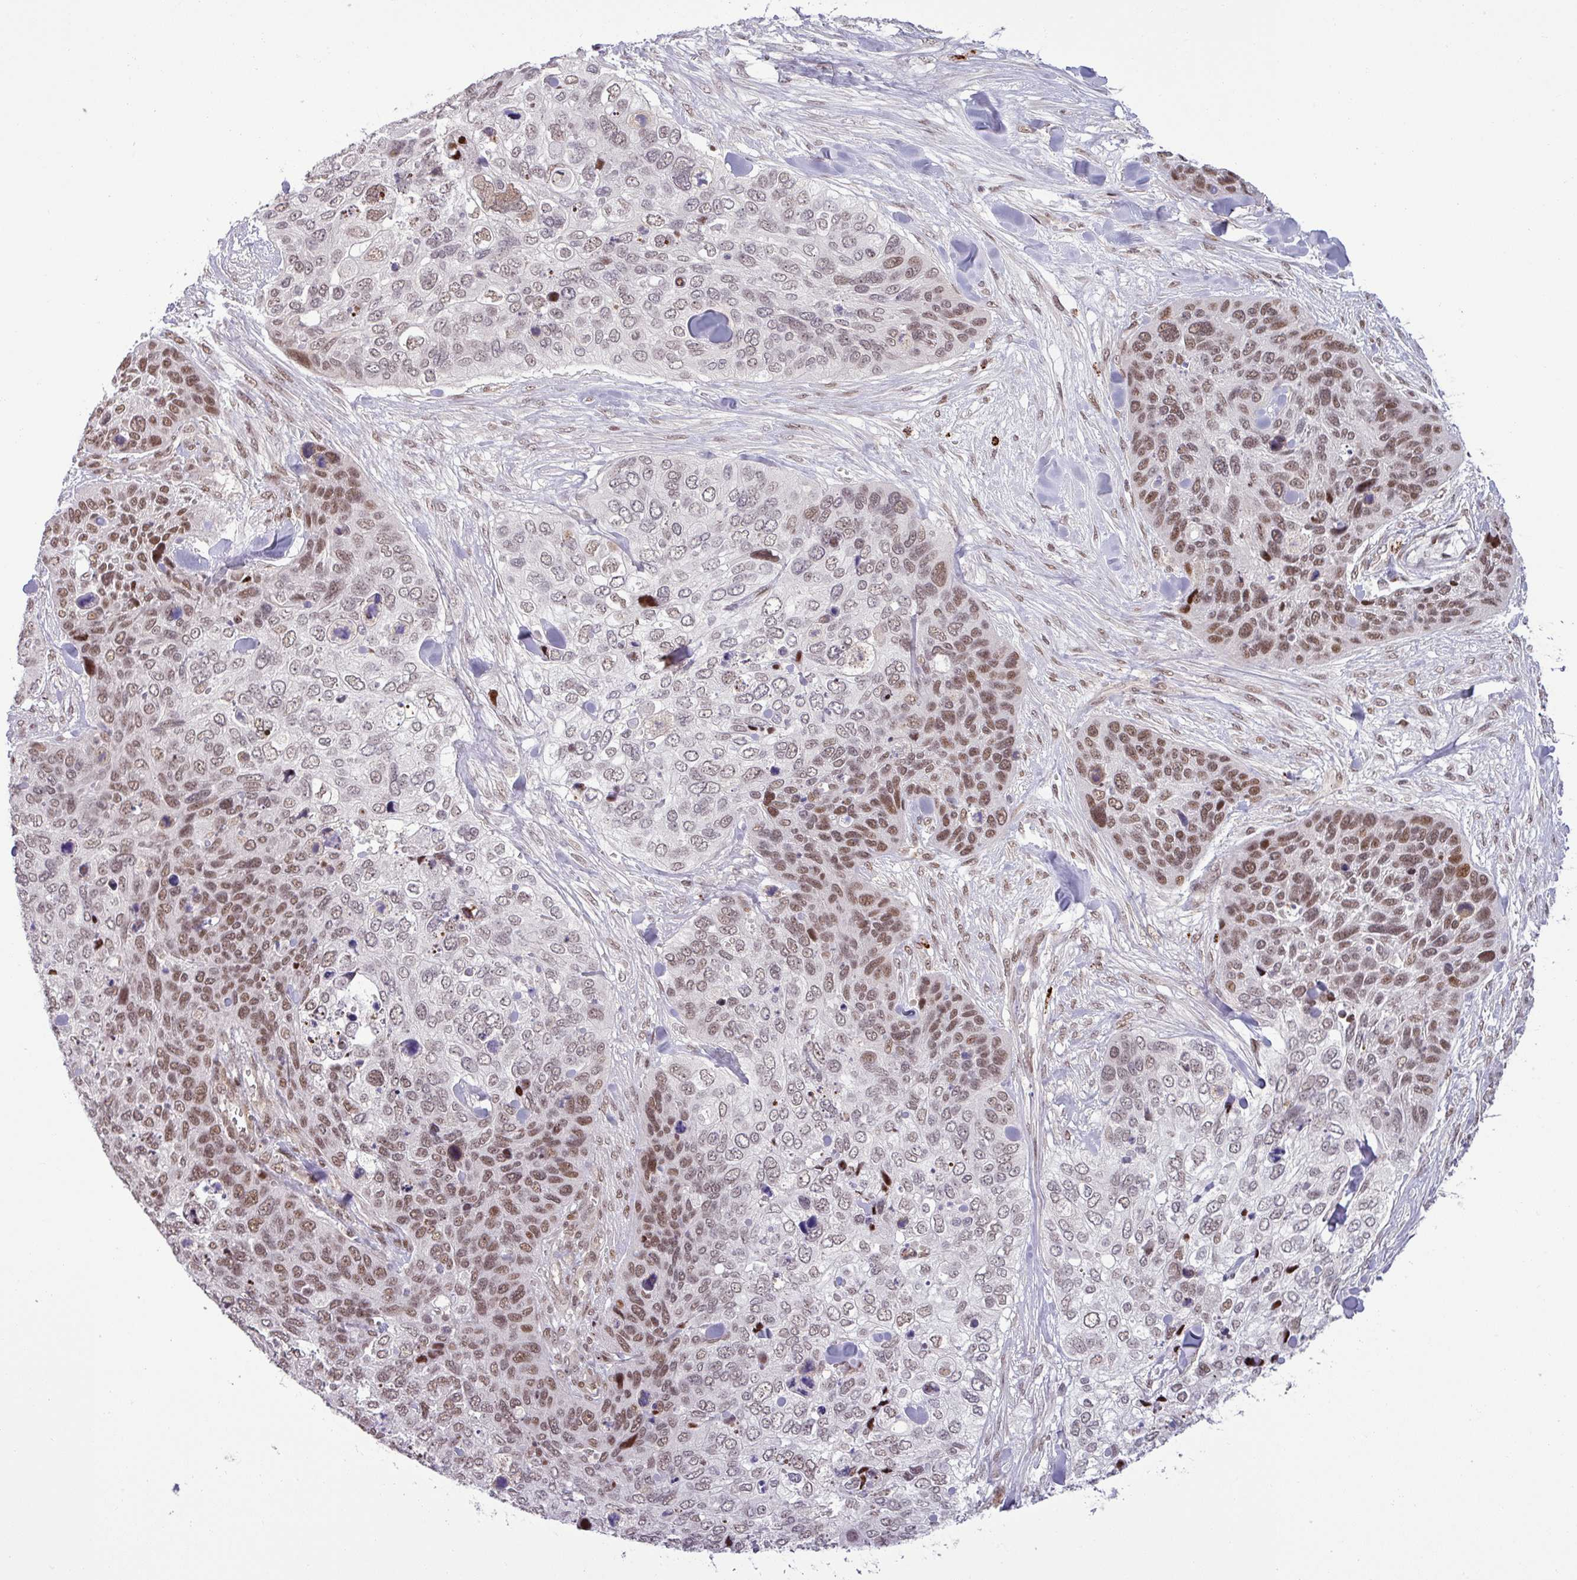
{"staining": {"intensity": "moderate", "quantity": "25%-75%", "location": "nuclear"}, "tissue": "skin cancer", "cell_type": "Tumor cells", "image_type": "cancer", "snomed": [{"axis": "morphology", "description": "Basal cell carcinoma"}, {"axis": "topography", "description": "Skin"}], "caption": "Immunohistochemistry (DAB) staining of human skin cancer reveals moderate nuclear protein staining in approximately 25%-75% of tumor cells.", "gene": "PTPN20", "patient": {"sex": "female", "age": 74}}